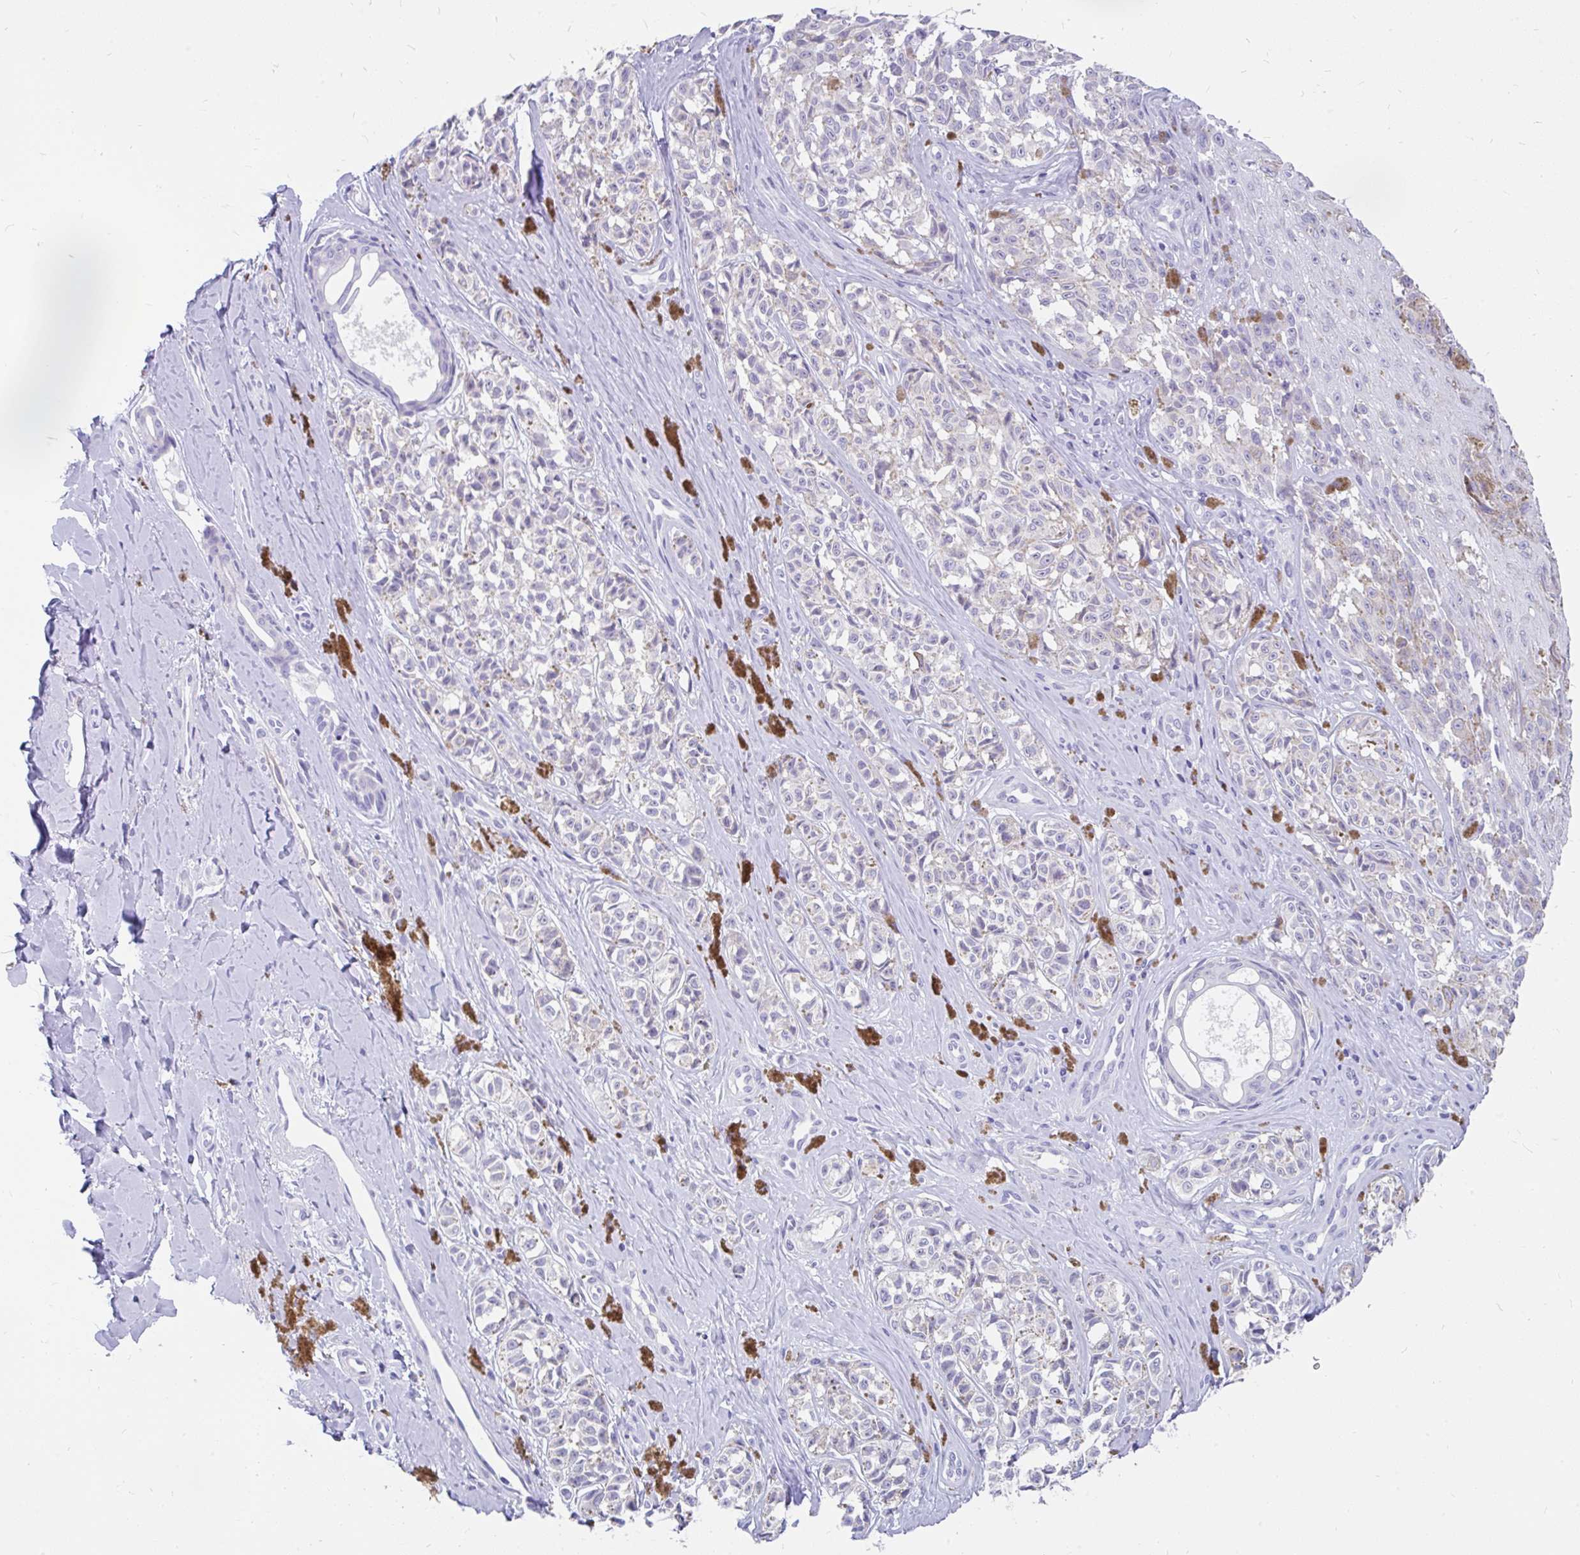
{"staining": {"intensity": "negative", "quantity": "none", "location": "none"}, "tissue": "melanoma", "cell_type": "Tumor cells", "image_type": "cancer", "snomed": [{"axis": "morphology", "description": "Malignant melanoma, NOS"}, {"axis": "topography", "description": "Skin"}], "caption": "IHC of malignant melanoma displays no staining in tumor cells.", "gene": "INTS5", "patient": {"sex": "female", "age": 65}}